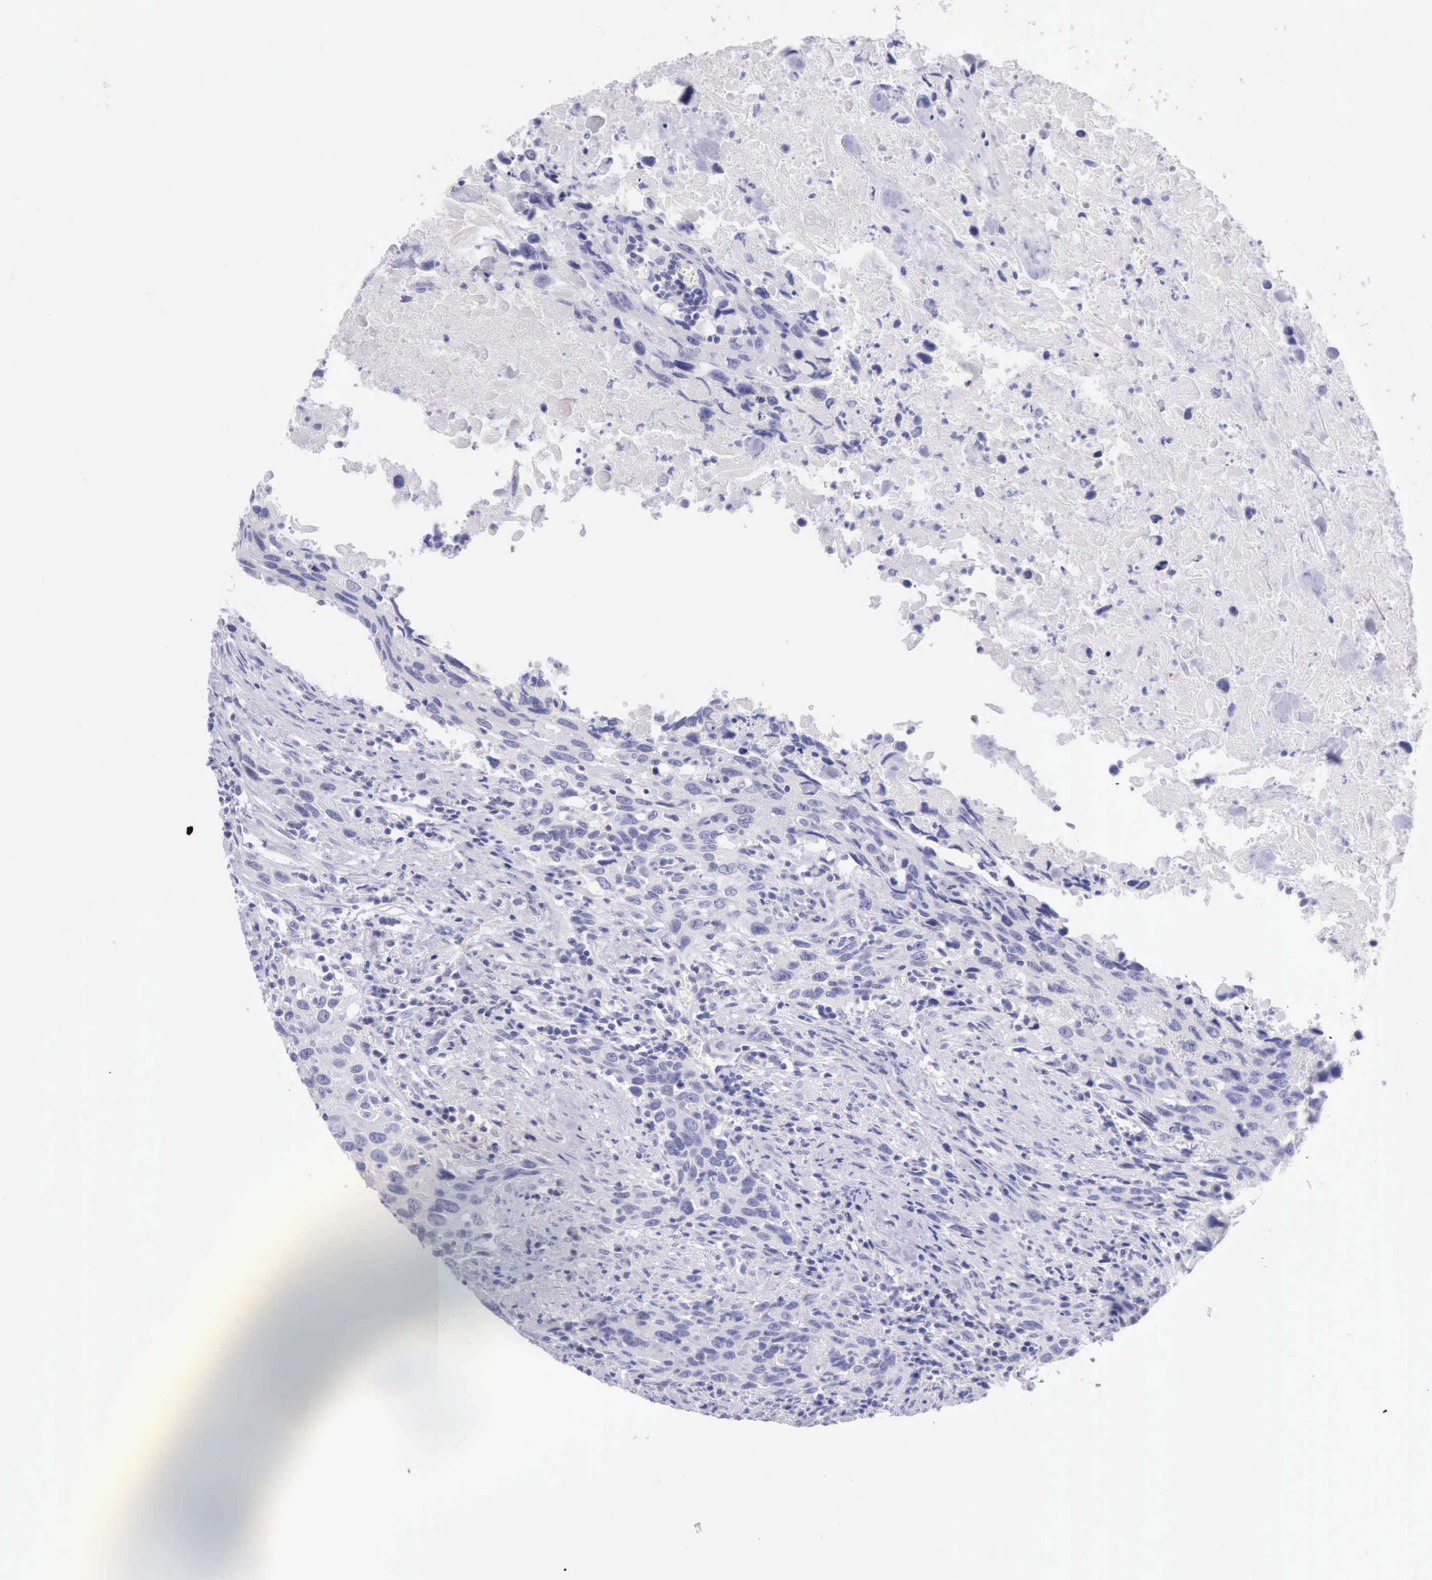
{"staining": {"intensity": "negative", "quantity": "none", "location": "none"}, "tissue": "urothelial cancer", "cell_type": "Tumor cells", "image_type": "cancer", "snomed": [{"axis": "morphology", "description": "Urothelial carcinoma, High grade"}, {"axis": "topography", "description": "Urinary bladder"}], "caption": "The image reveals no significant expression in tumor cells of high-grade urothelial carcinoma.", "gene": "LRFN5", "patient": {"sex": "male", "age": 71}}